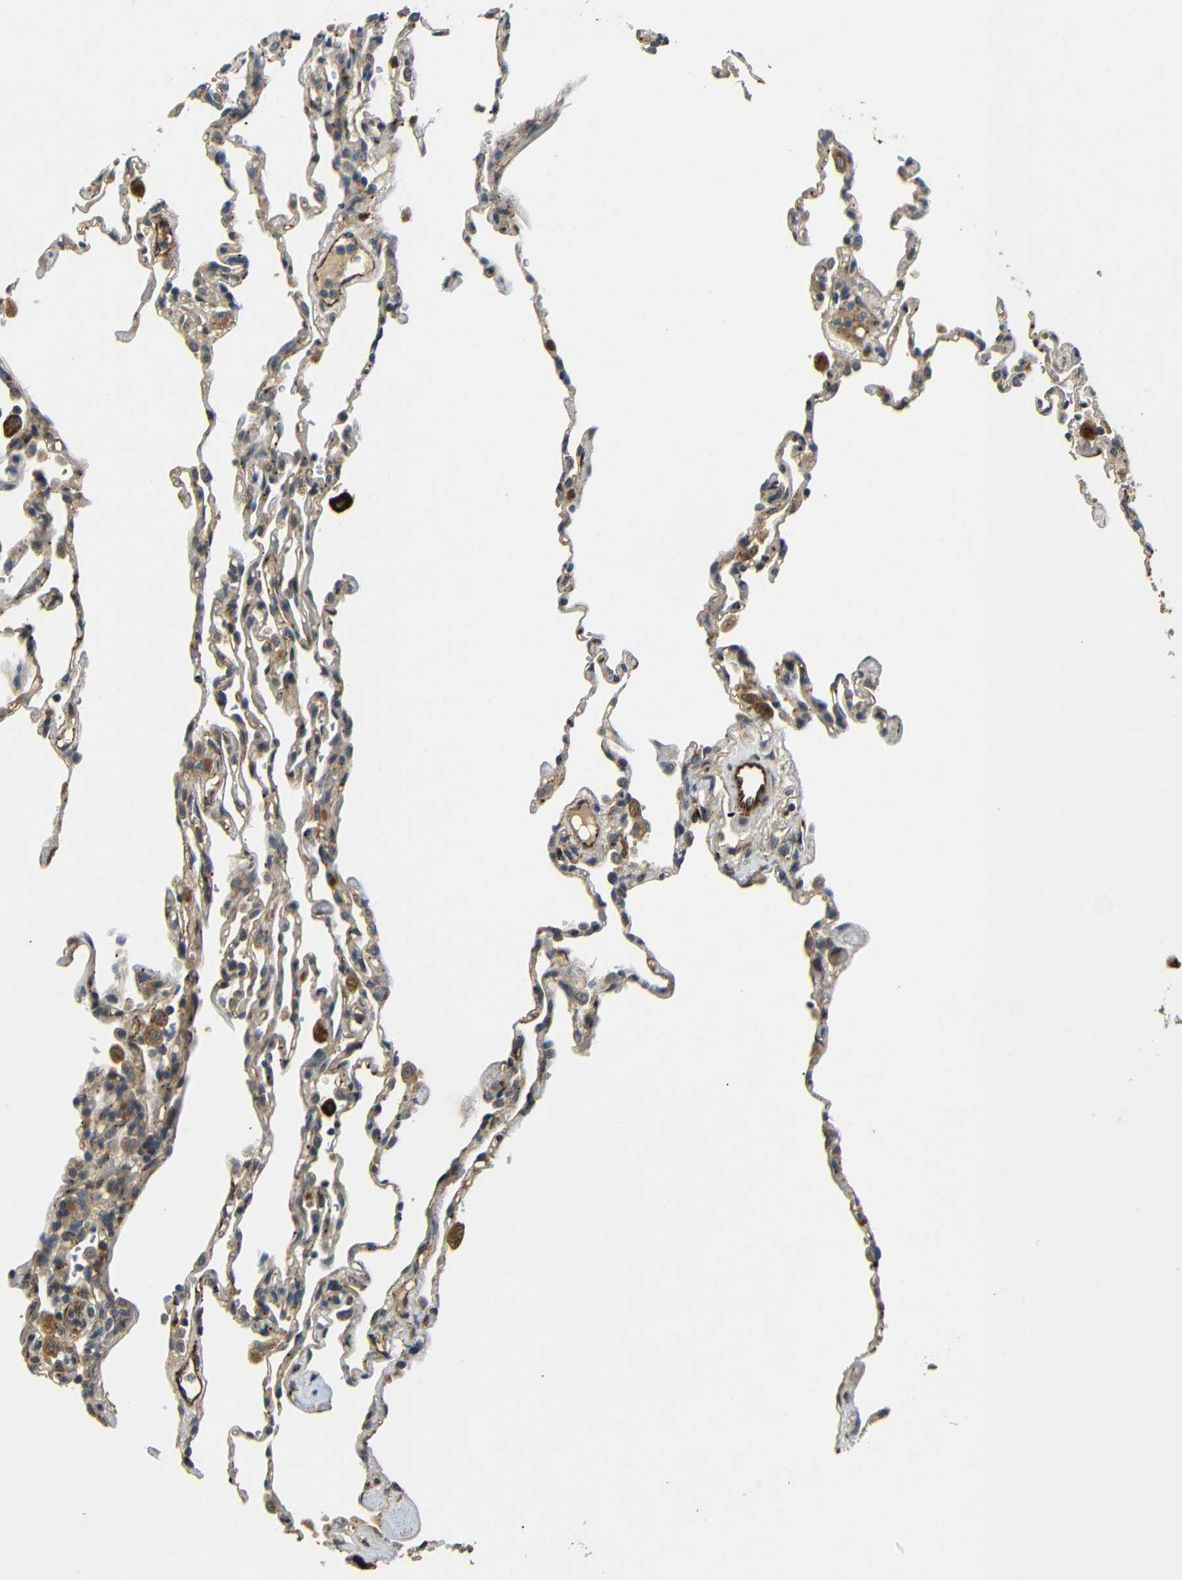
{"staining": {"intensity": "weak", "quantity": ">75%", "location": "cytoplasmic/membranous"}, "tissue": "lung", "cell_type": "Alveolar cells", "image_type": "normal", "snomed": [{"axis": "morphology", "description": "Normal tissue, NOS"}, {"axis": "topography", "description": "Lung"}], "caption": "Benign lung was stained to show a protein in brown. There is low levels of weak cytoplasmic/membranous staining in about >75% of alveolar cells. (DAB (3,3'-diaminobenzidine) IHC with brightfield microscopy, high magnification).", "gene": "ATP7A", "patient": {"sex": "male", "age": 59}}